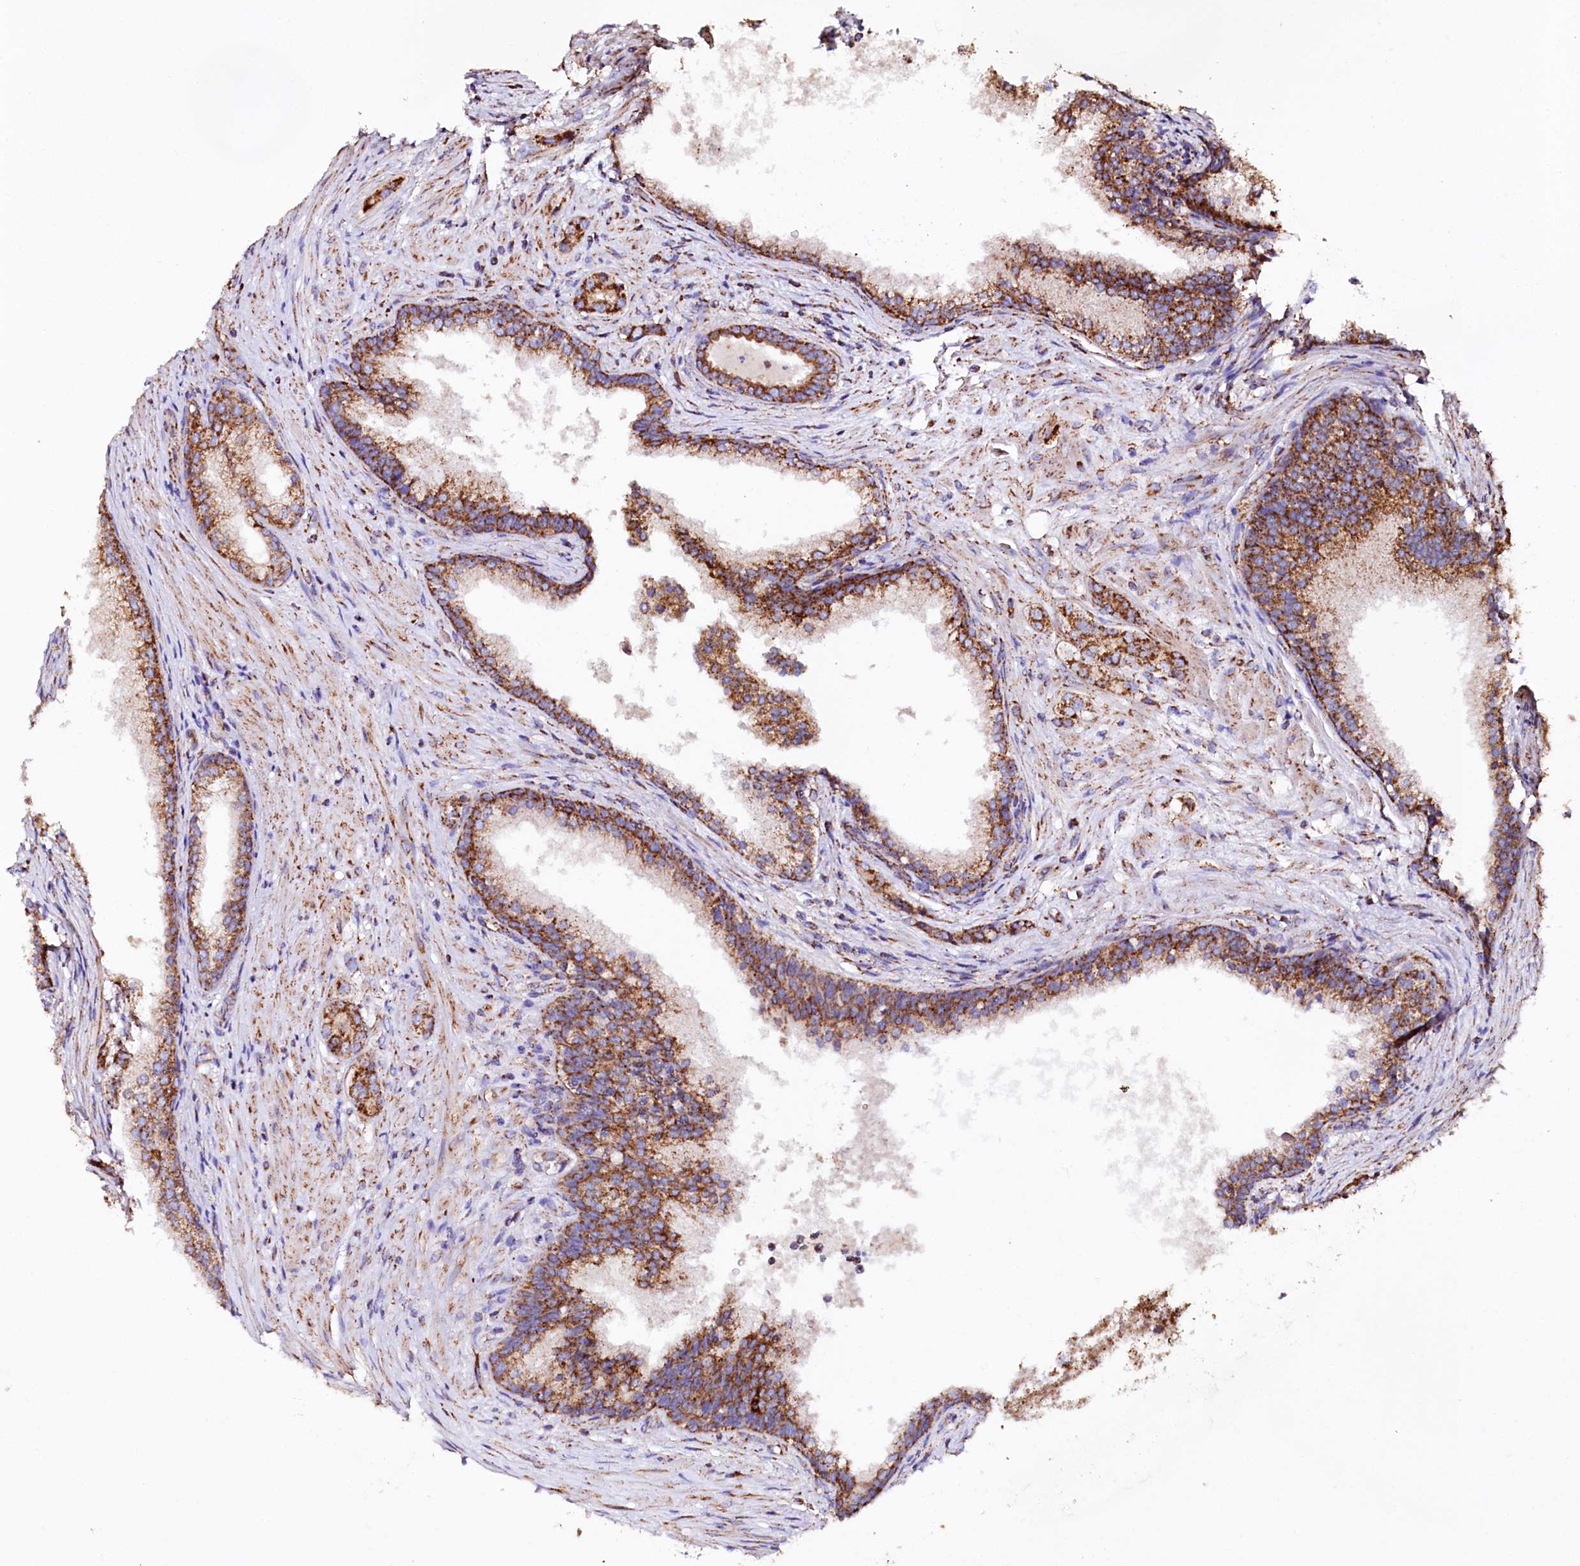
{"staining": {"intensity": "strong", "quantity": ">75%", "location": "cytoplasmic/membranous"}, "tissue": "prostate cancer", "cell_type": "Tumor cells", "image_type": "cancer", "snomed": [{"axis": "morphology", "description": "Adenocarcinoma, Low grade"}, {"axis": "topography", "description": "Prostate"}], "caption": "Immunohistochemical staining of prostate cancer reveals high levels of strong cytoplasmic/membranous expression in about >75% of tumor cells.", "gene": "APLP2", "patient": {"sex": "male", "age": 71}}